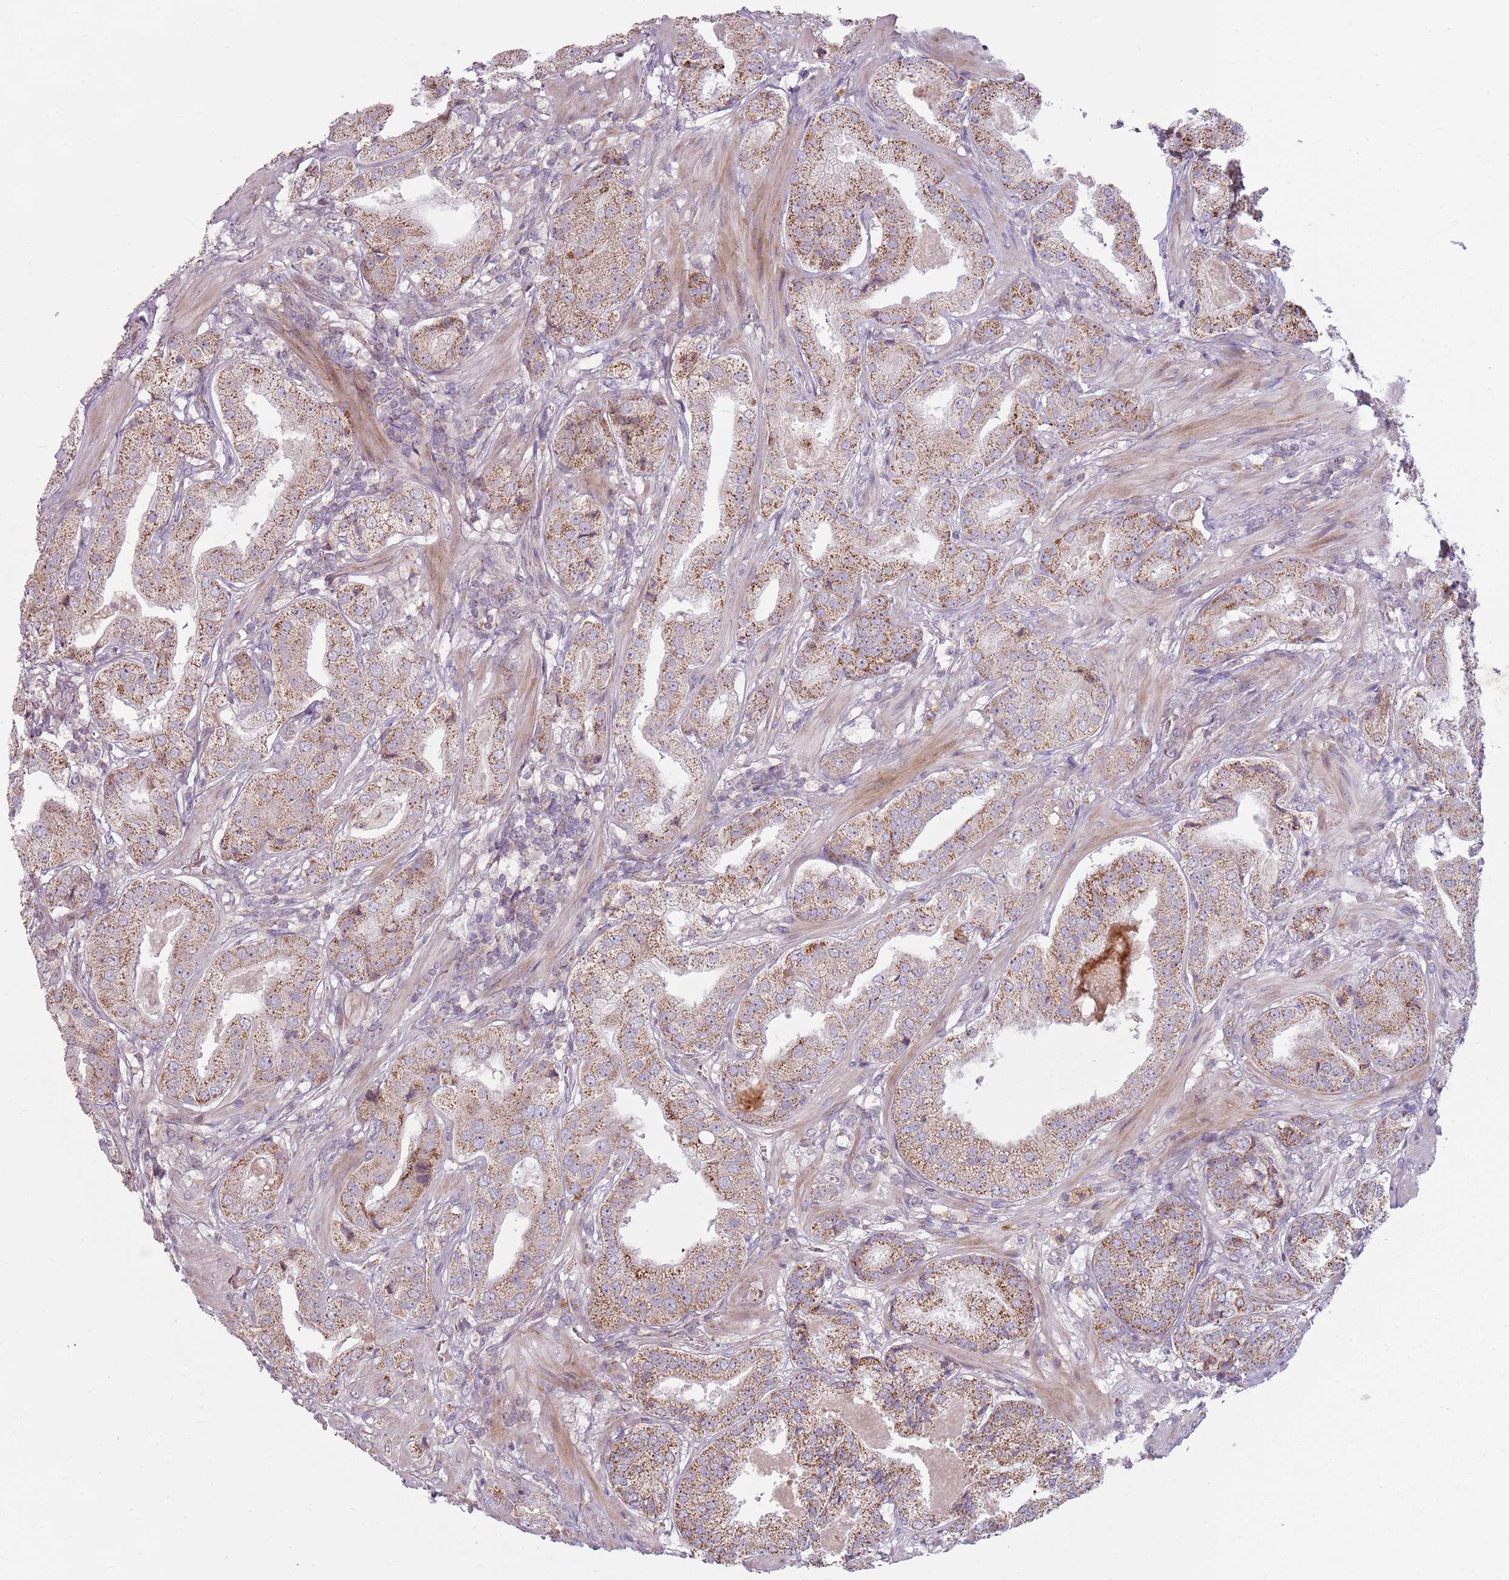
{"staining": {"intensity": "moderate", "quantity": ">75%", "location": "cytoplasmic/membranous"}, "tissue": "prostate cancer", "cell_type": "Tumor cells", "image_type": "cancer", "snomed": [{"axis": "morphology", "description": "Adenocarcinoma, High grade"}, {"axis": "topography", "description": "Prostate"}], "caption": "Immunohistochemical staining of prostate cancer (high-grade adenocarcinoma) exhibits medium levels of moderate cytoplasmic/membranous protein staining in approximately >75% of tumor cells.", "gene": "ZNF530", "patient": {"sex": "male", "age": 63}}